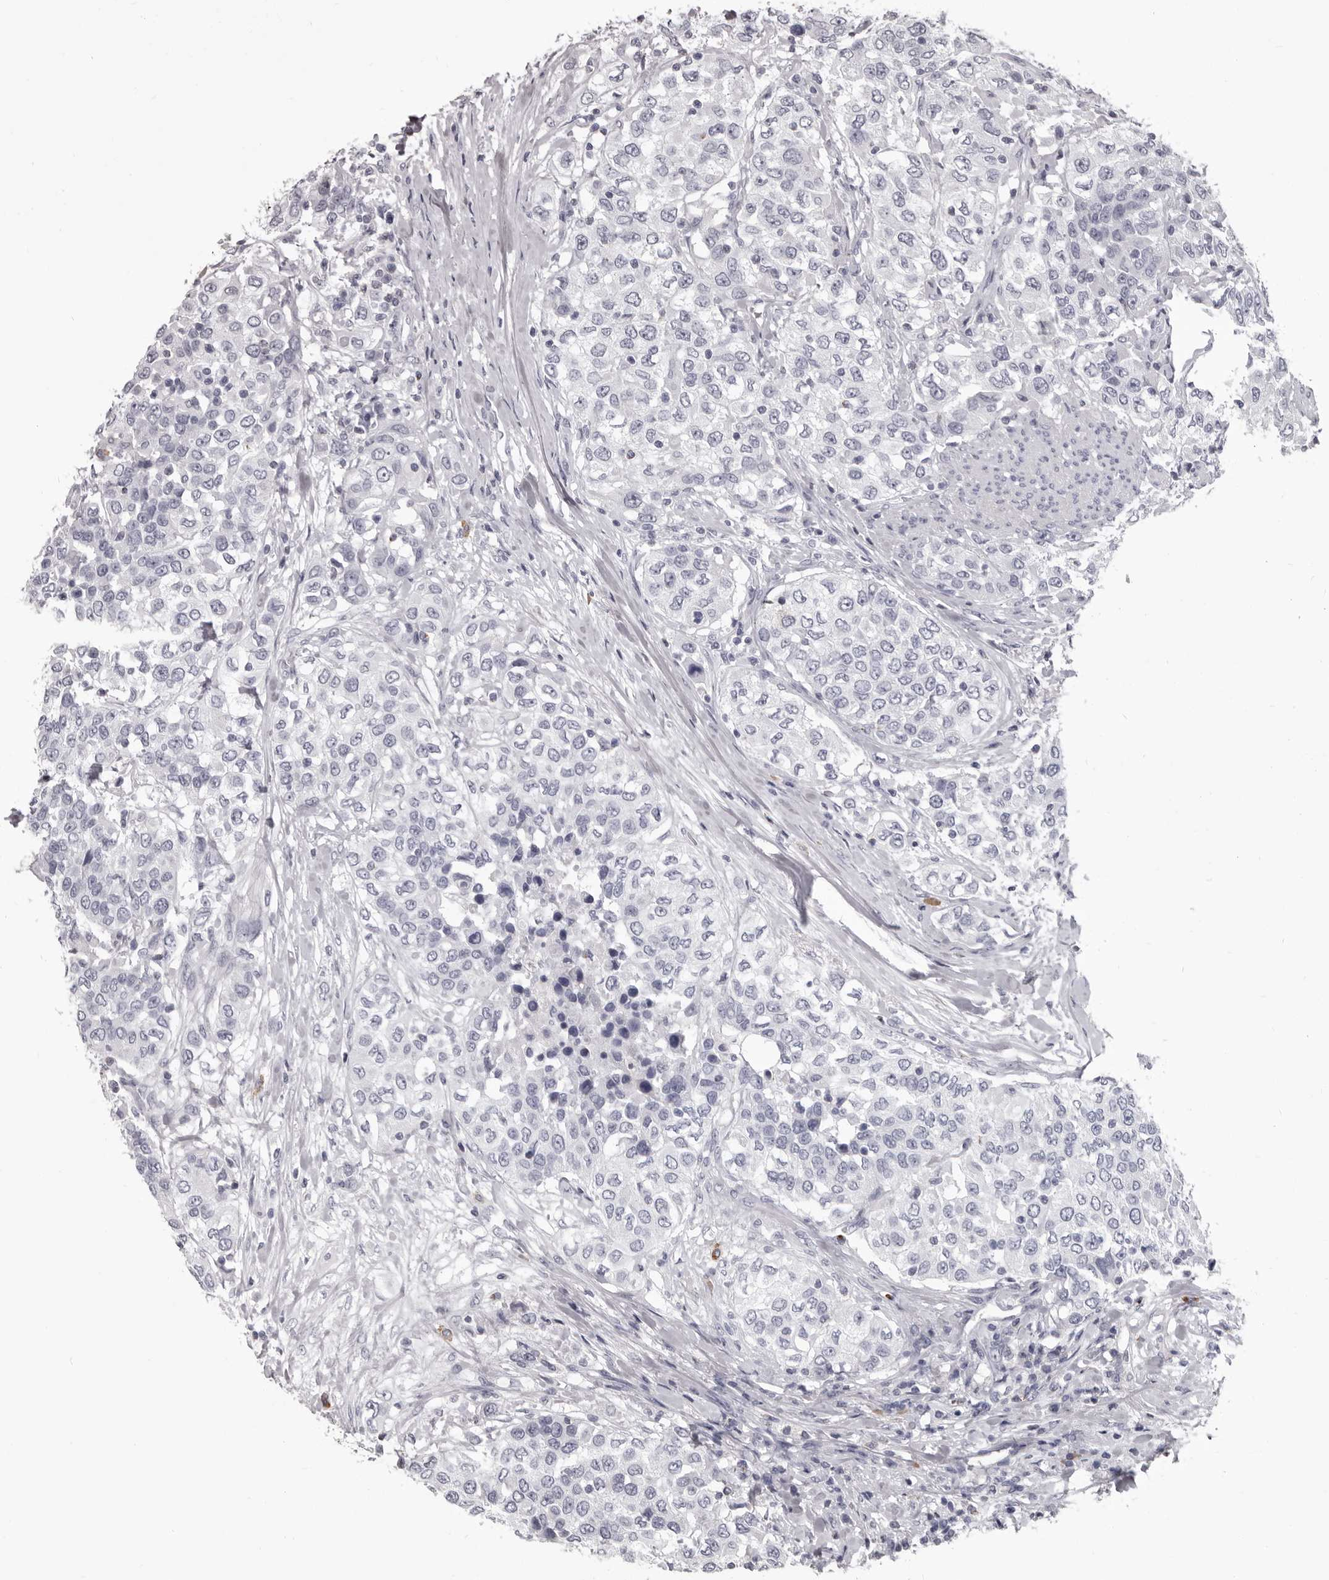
{"staining": {"intensity": "negative", "quantity": "none", "location": "none"}, "tissue": "urothelial cancer", "cell_type": "Tumor cells", "image_type": "cancer", "snomed": [{"axis": "morphology", "description": "Urothelial carcinoma, High grade"}, {"axis": "topography", "description": "Urinary bladder"}], "caption": "The histopathology image exhibits no significant expression in tumor cells of high-grade urothelial carcinoma. (DAB (3,3'-diaminobenzidine) IHC, high magnification).", "gene": "GZMH", "patient": {"sex": "female", "age": 80}}